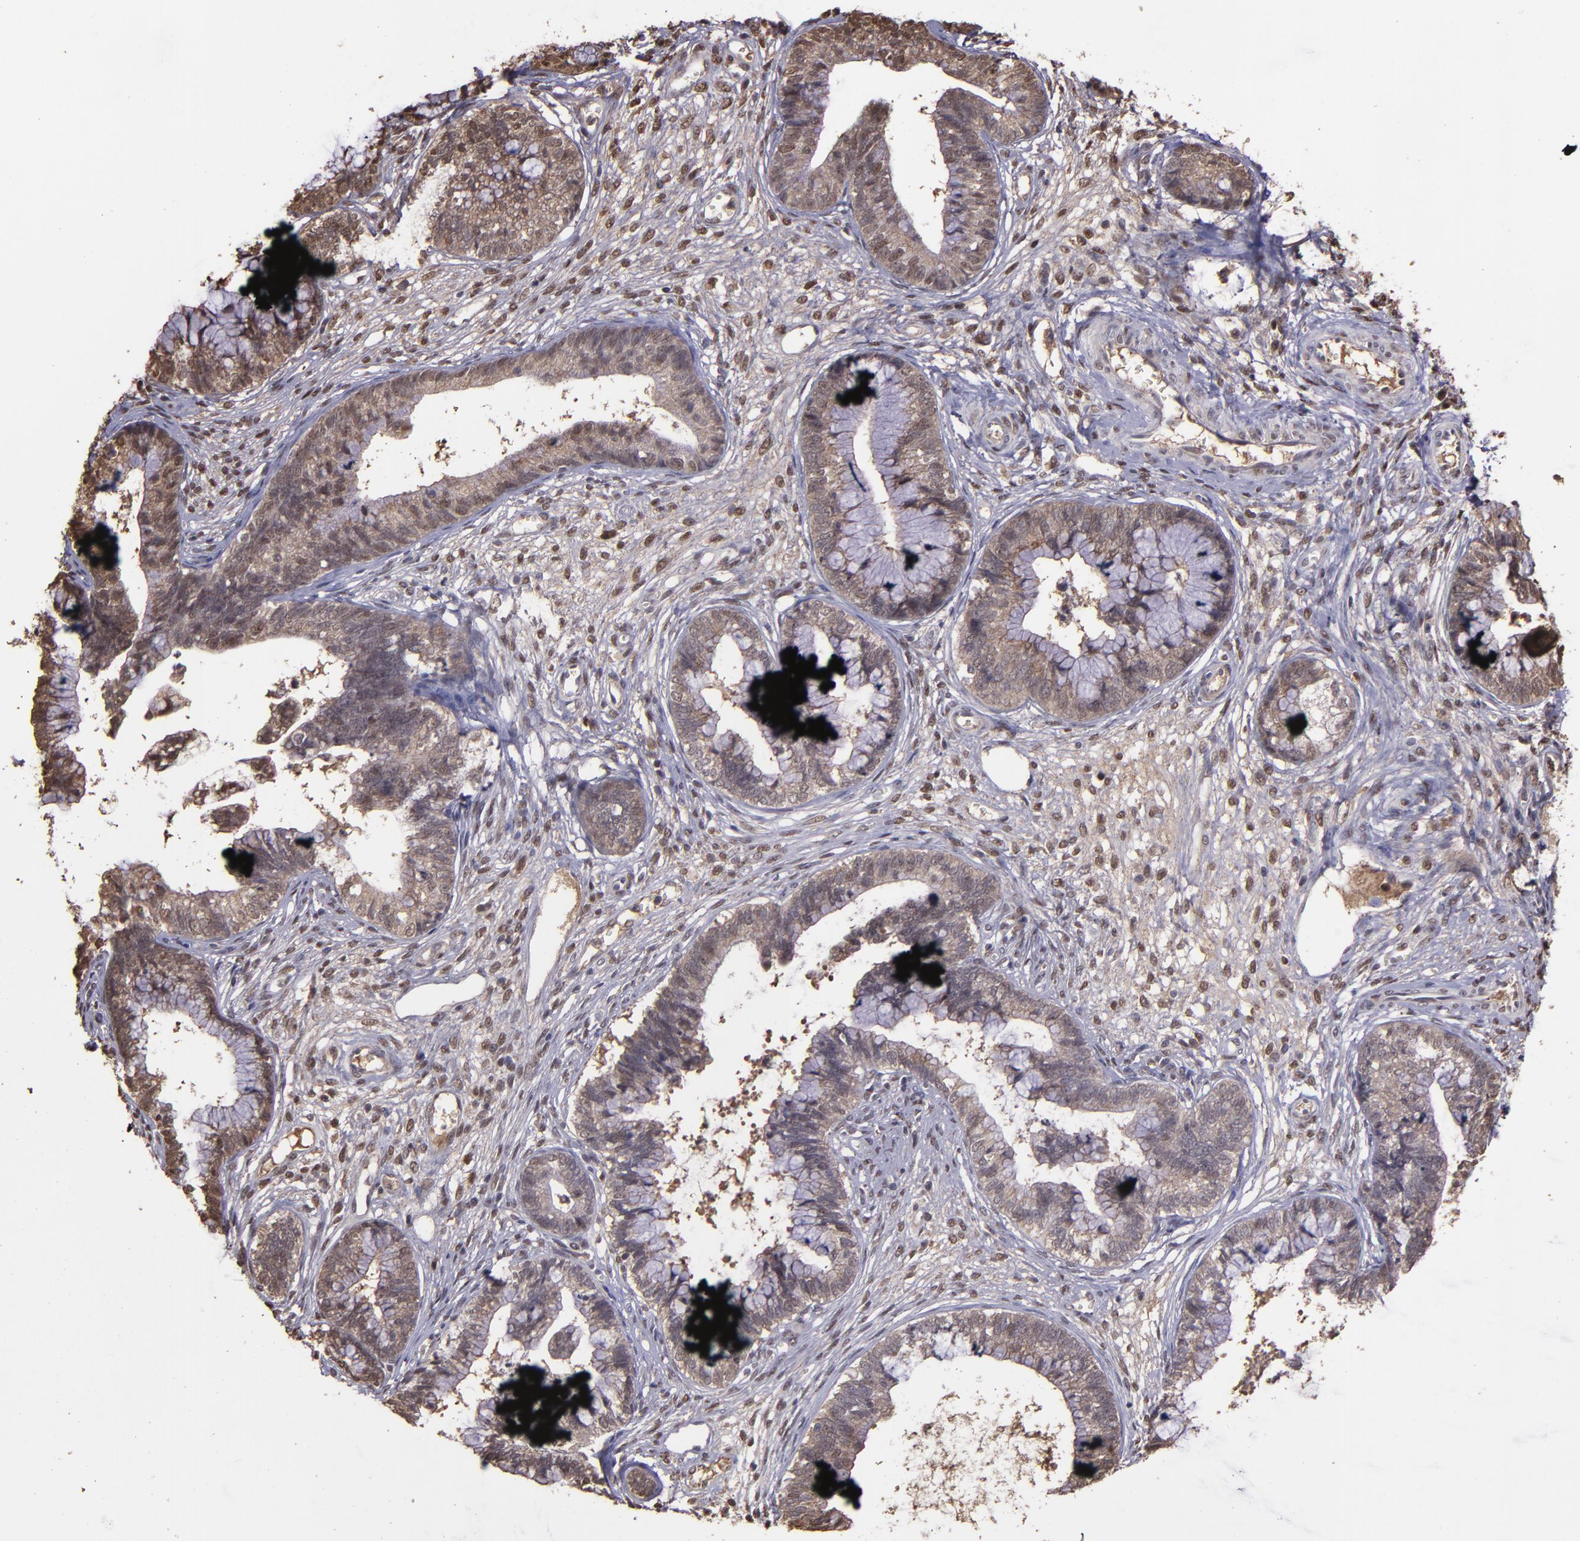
{"staining": {"intensity": "weak", "quantity": "25%-75%", "location": "cytoplasmic/membranous"}, "tissue": "cervical cancer", "cell_type": "Tumor cells", "image_type": "cancer", "snomed": [{"axis": "morphology", "description": "Adenocarcinoma, NOS"}, {"axis": "topography", "description": "Cervix"}], "caption": "Tumor cells show low levels of weak cytoplasmic/membranous positivity in about 25%-75% of cells in adenocarcinoma (cervical).", "gene": "SERPINF2", "patient": {"sex": "female", "age": 44}}